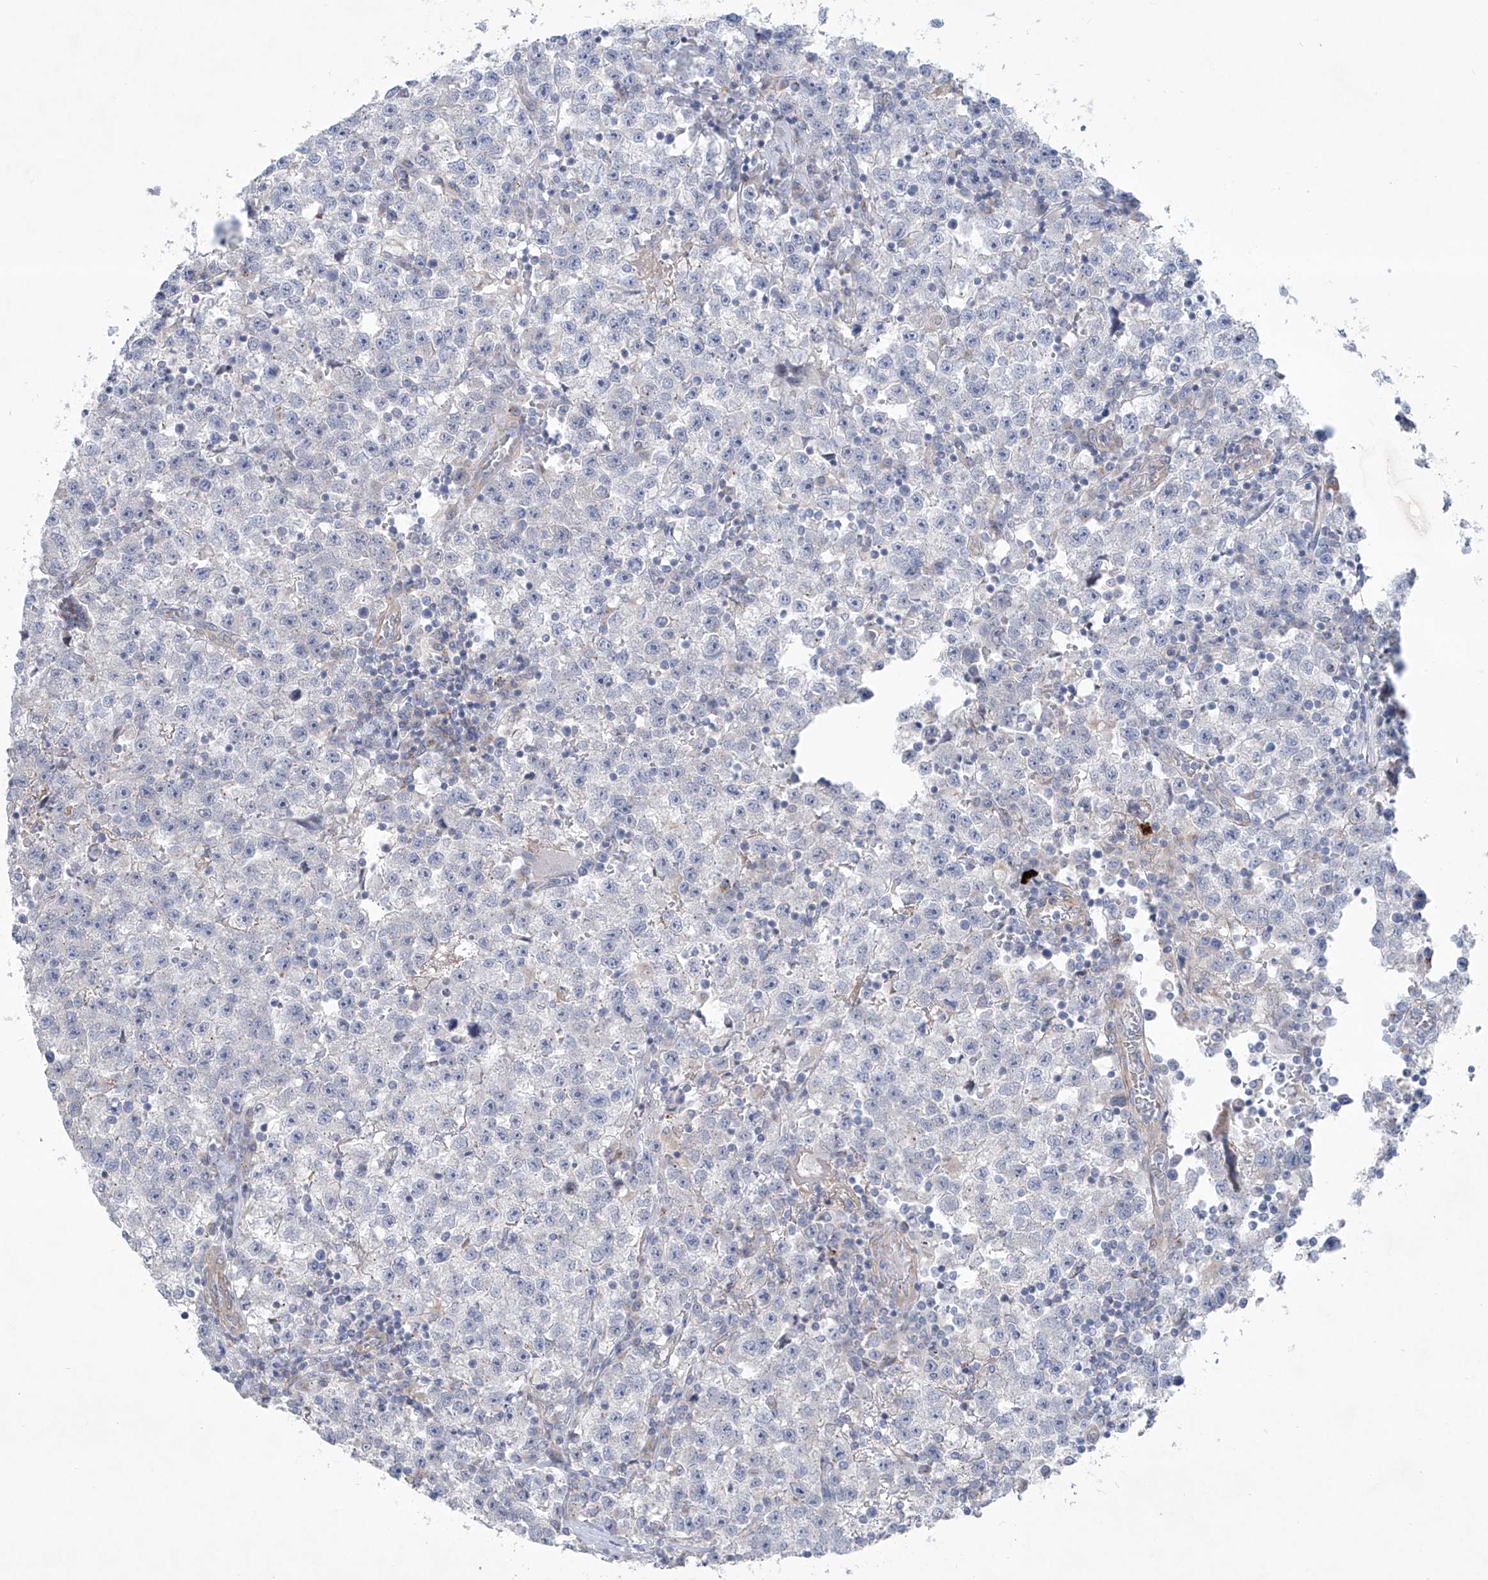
{"staining": {"intensity": "negative", "quantity": "none", "location": "none"}, "tissue": "testis cancer", "cell_type": "Tumor cells", "image_type": "cancer", "snomed": [{"axis": "morphology", "description": "Seminoma, NOS"}, {"axis": "topography", "description": "Testis"}], "caption": "DAB immunohistochemical staining of human testis cancer (seminoma) shows no significant positivity in tumor cells.", "gene": "KLC4", "patient": {"sex": "male", "age": 22}}